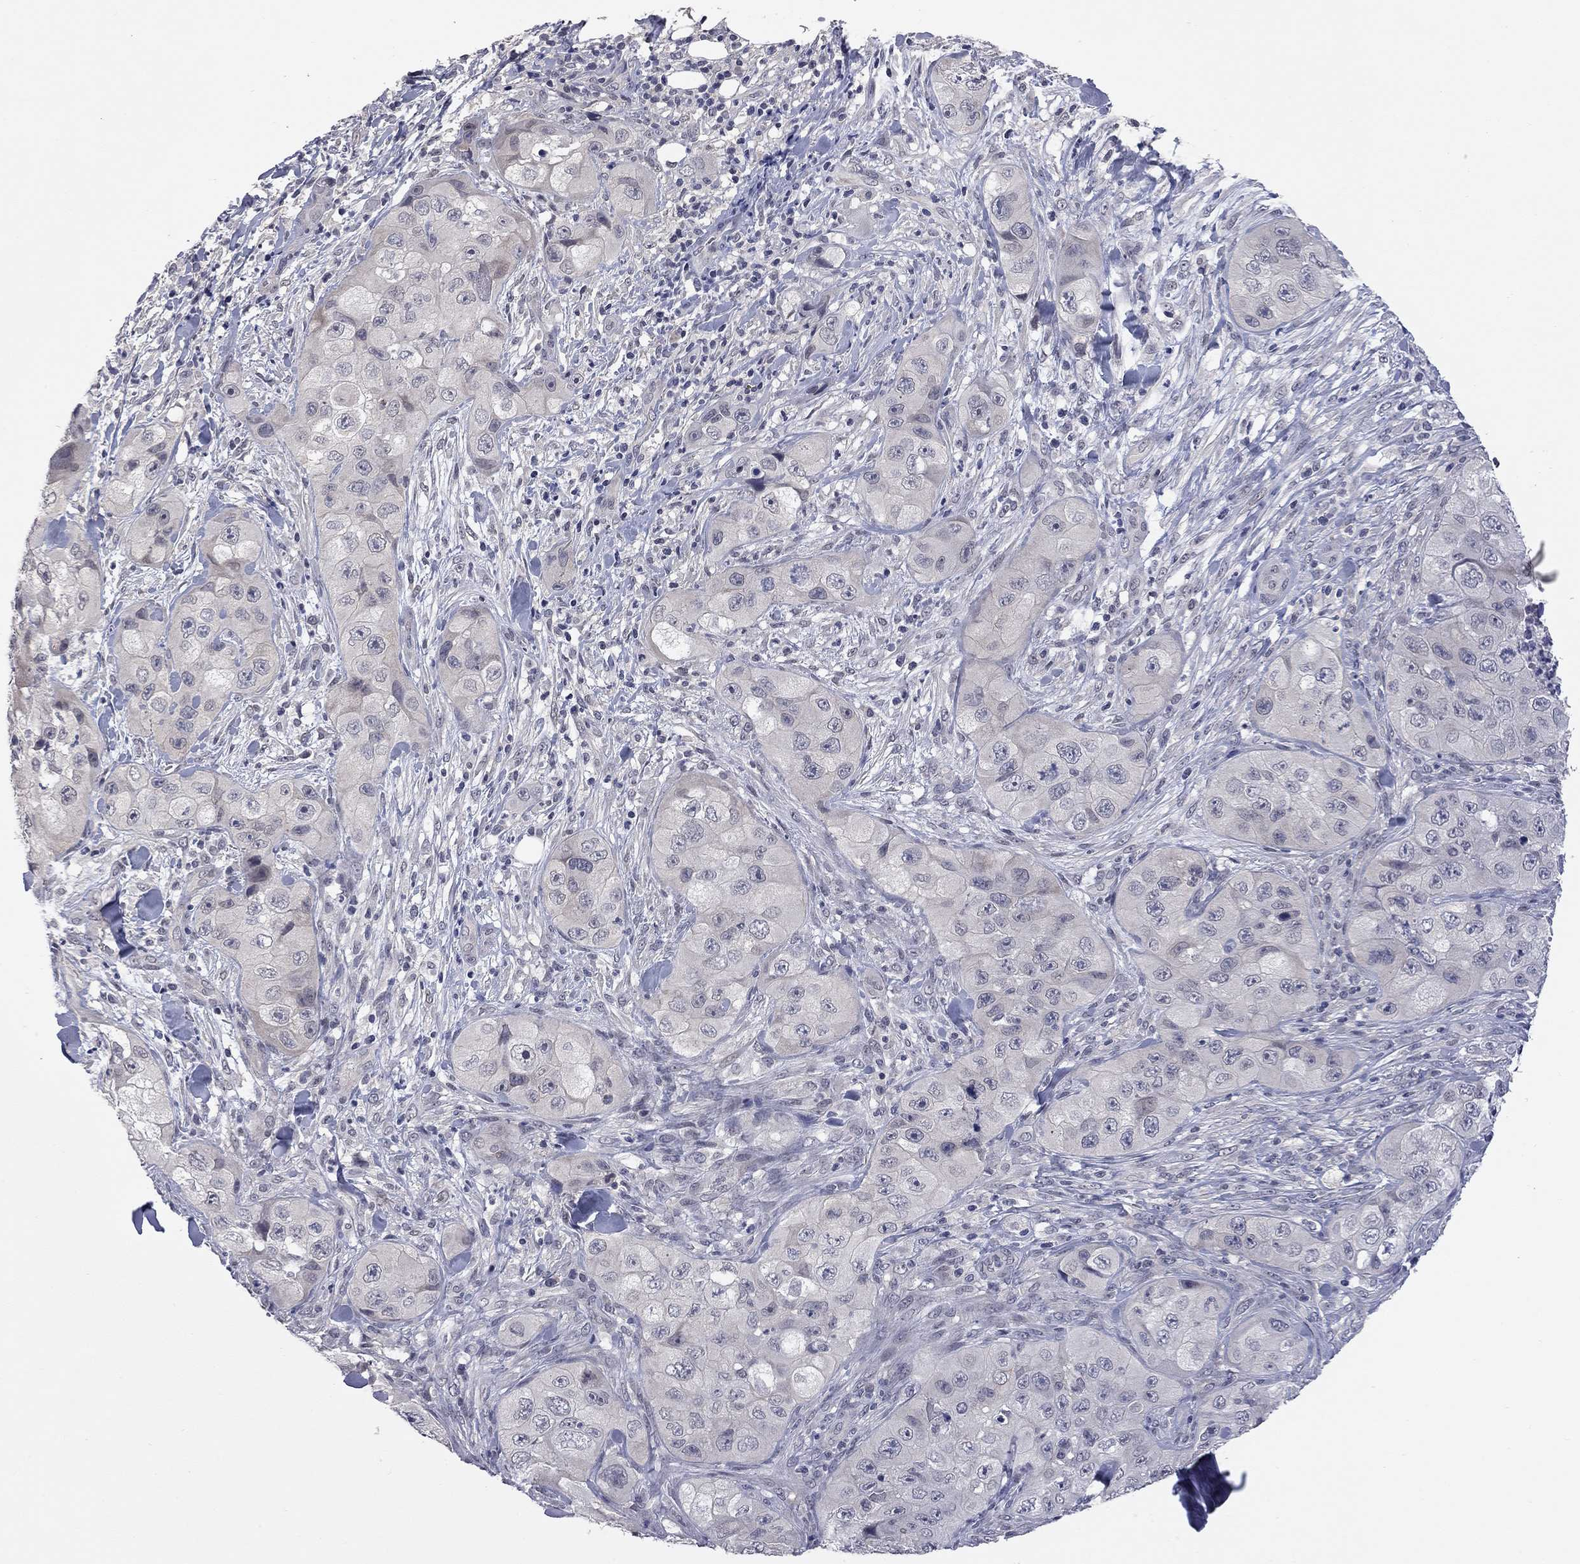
{"staining": {"intensity": "negative", "quantity": "none", "location": "none"}, "tissue": "skin cancer", "cell_type": "Tumor cells", "image_type": "cancer", "snomed": [{"axis": "morphology", "description": "Squamous cell carcinoma, NOS"}, {"axis": "topography", "description": "Skin"}, {"axis": "topography", "description": "Subcutis"}], "caption": "There is no significant positivity in tumor cells of skin cancer (squamous cell carcinoma).", "gene": "FABP12", "patient": {"sex": "male", "age": 73}}